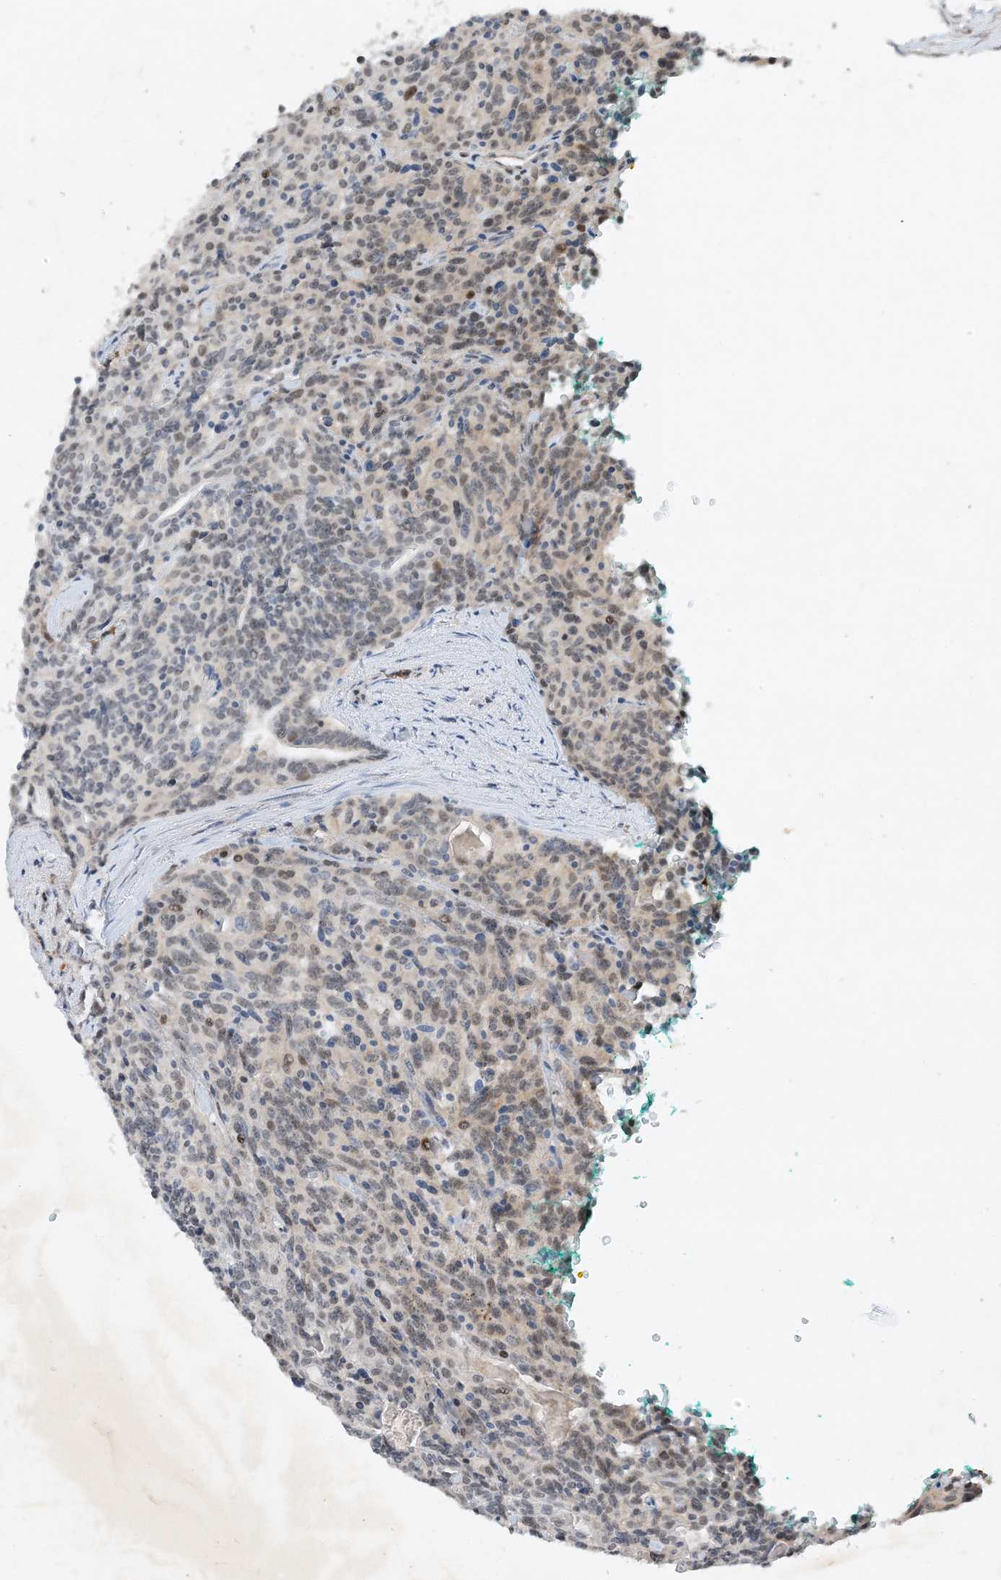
{"staining": {"intensity": "weak", "quantity": "25%-75%", "location": "cytoplasmic/membranous"}, "tissue": "carcinoid", "cell_type": "Tumor cells", "image_type": "cancer", "snomed": [{"axis": "morphology", "description": "Carcinoid, malignant, NOS"}, {"axis": "topography", "description": "Lung"}], "caption": "DAB immunohistochemical staining of human carcinoid exhibits weak cytoplasmic/membranous protein expression in about 25%-75% of tumor cells.", "gene": "MAST3", "patient": {"sex": "female", "age": 46}}